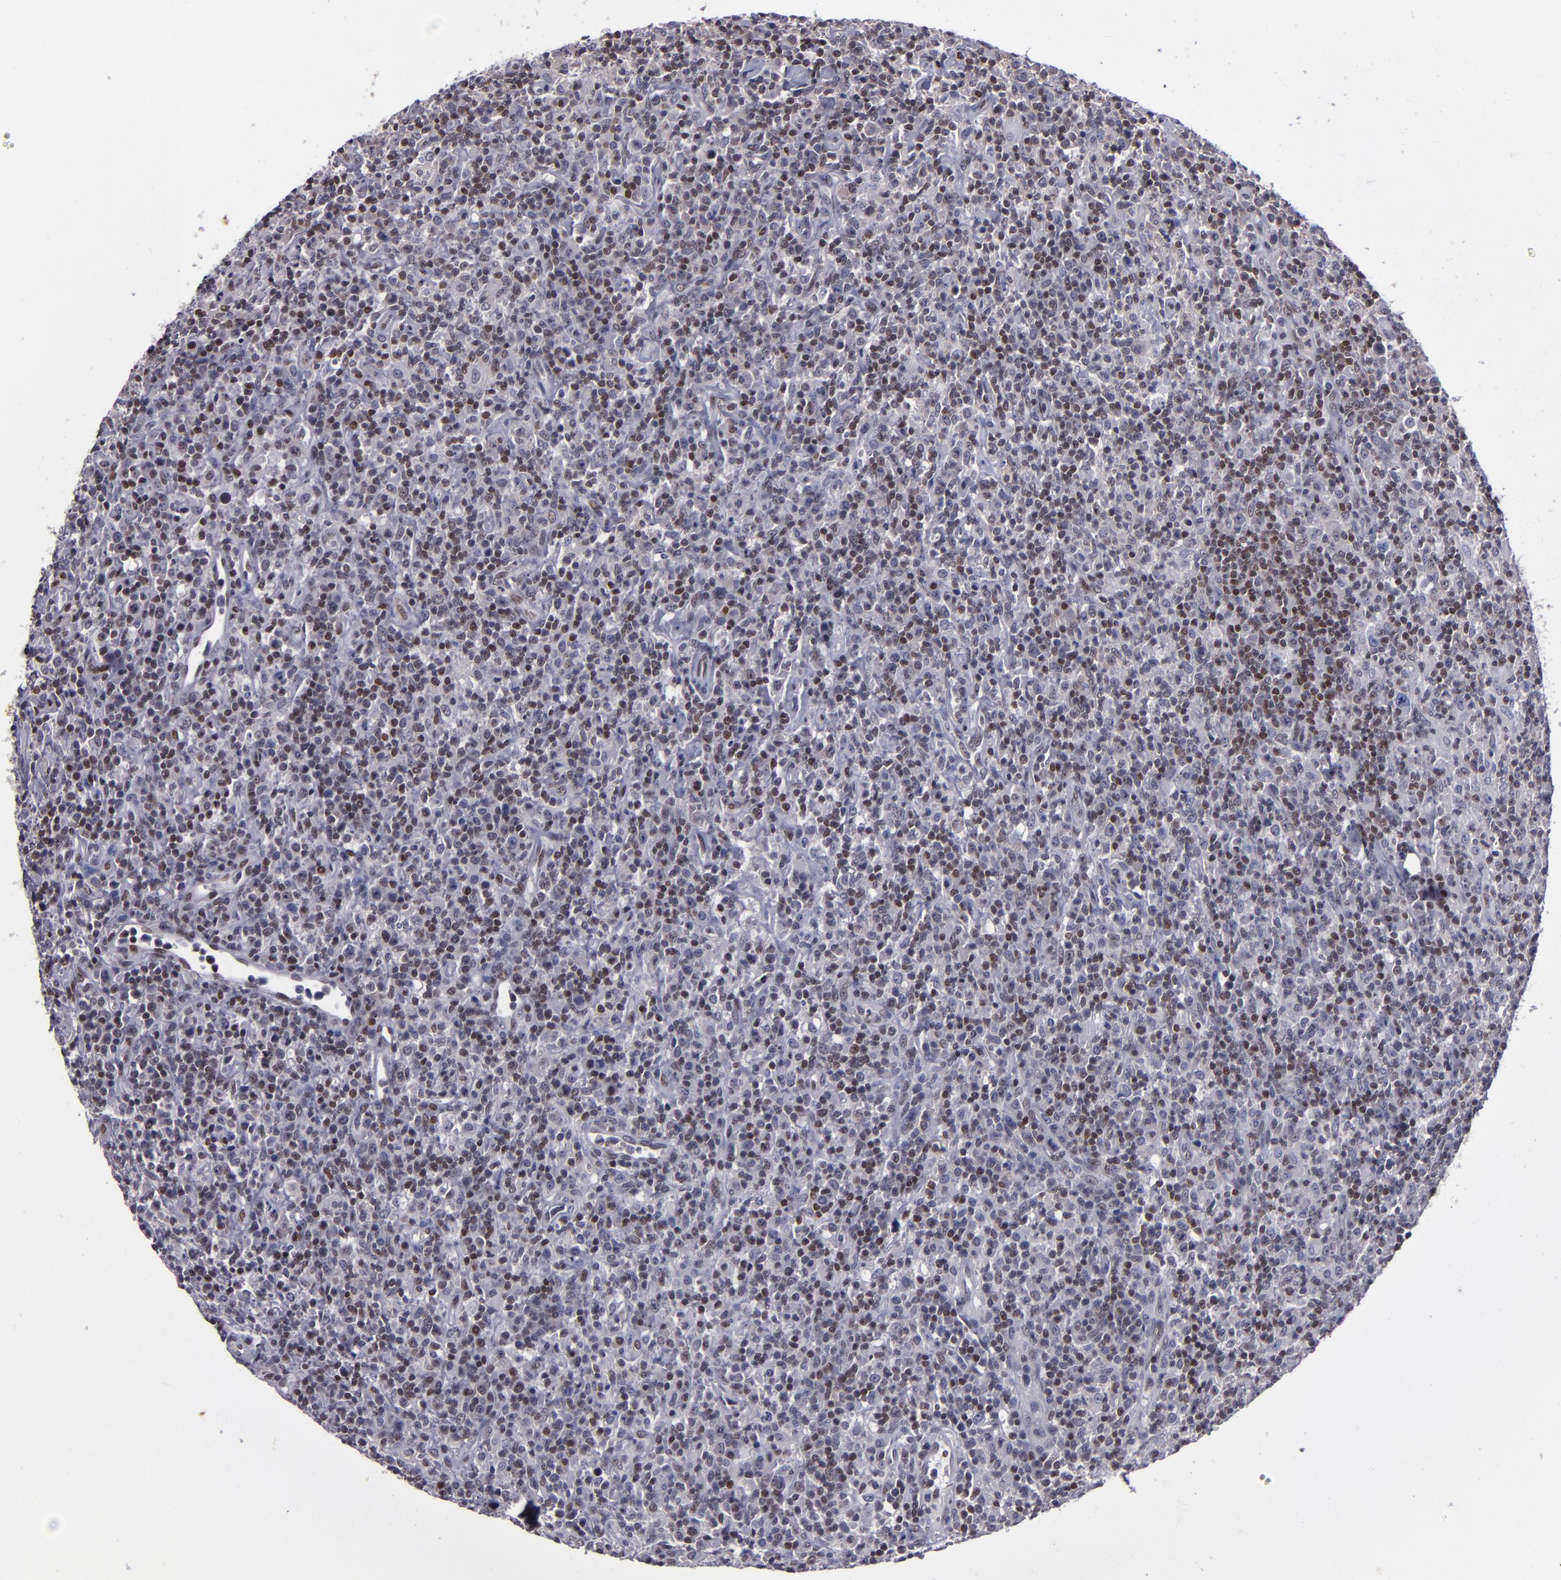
{"staining": {"intensity": "moderate", "quantity": "<25%", "location": "nuclear"}, "tissue": "lymphoma", "cell_type": "Tumor cells", "image_type": "cancer", "snomed": [{"axis": "morphology", "description": "Hodgkin's disease, NOS"}, {"axis": "topography", "description": "Lymph node"}], "caption": "Protein staining by IHC displays moderate nuclear positivity in about <25% of tumor cells in lymphoma.", "gene": "MGMT", "patient": {"sex": "male", "age": 65}}